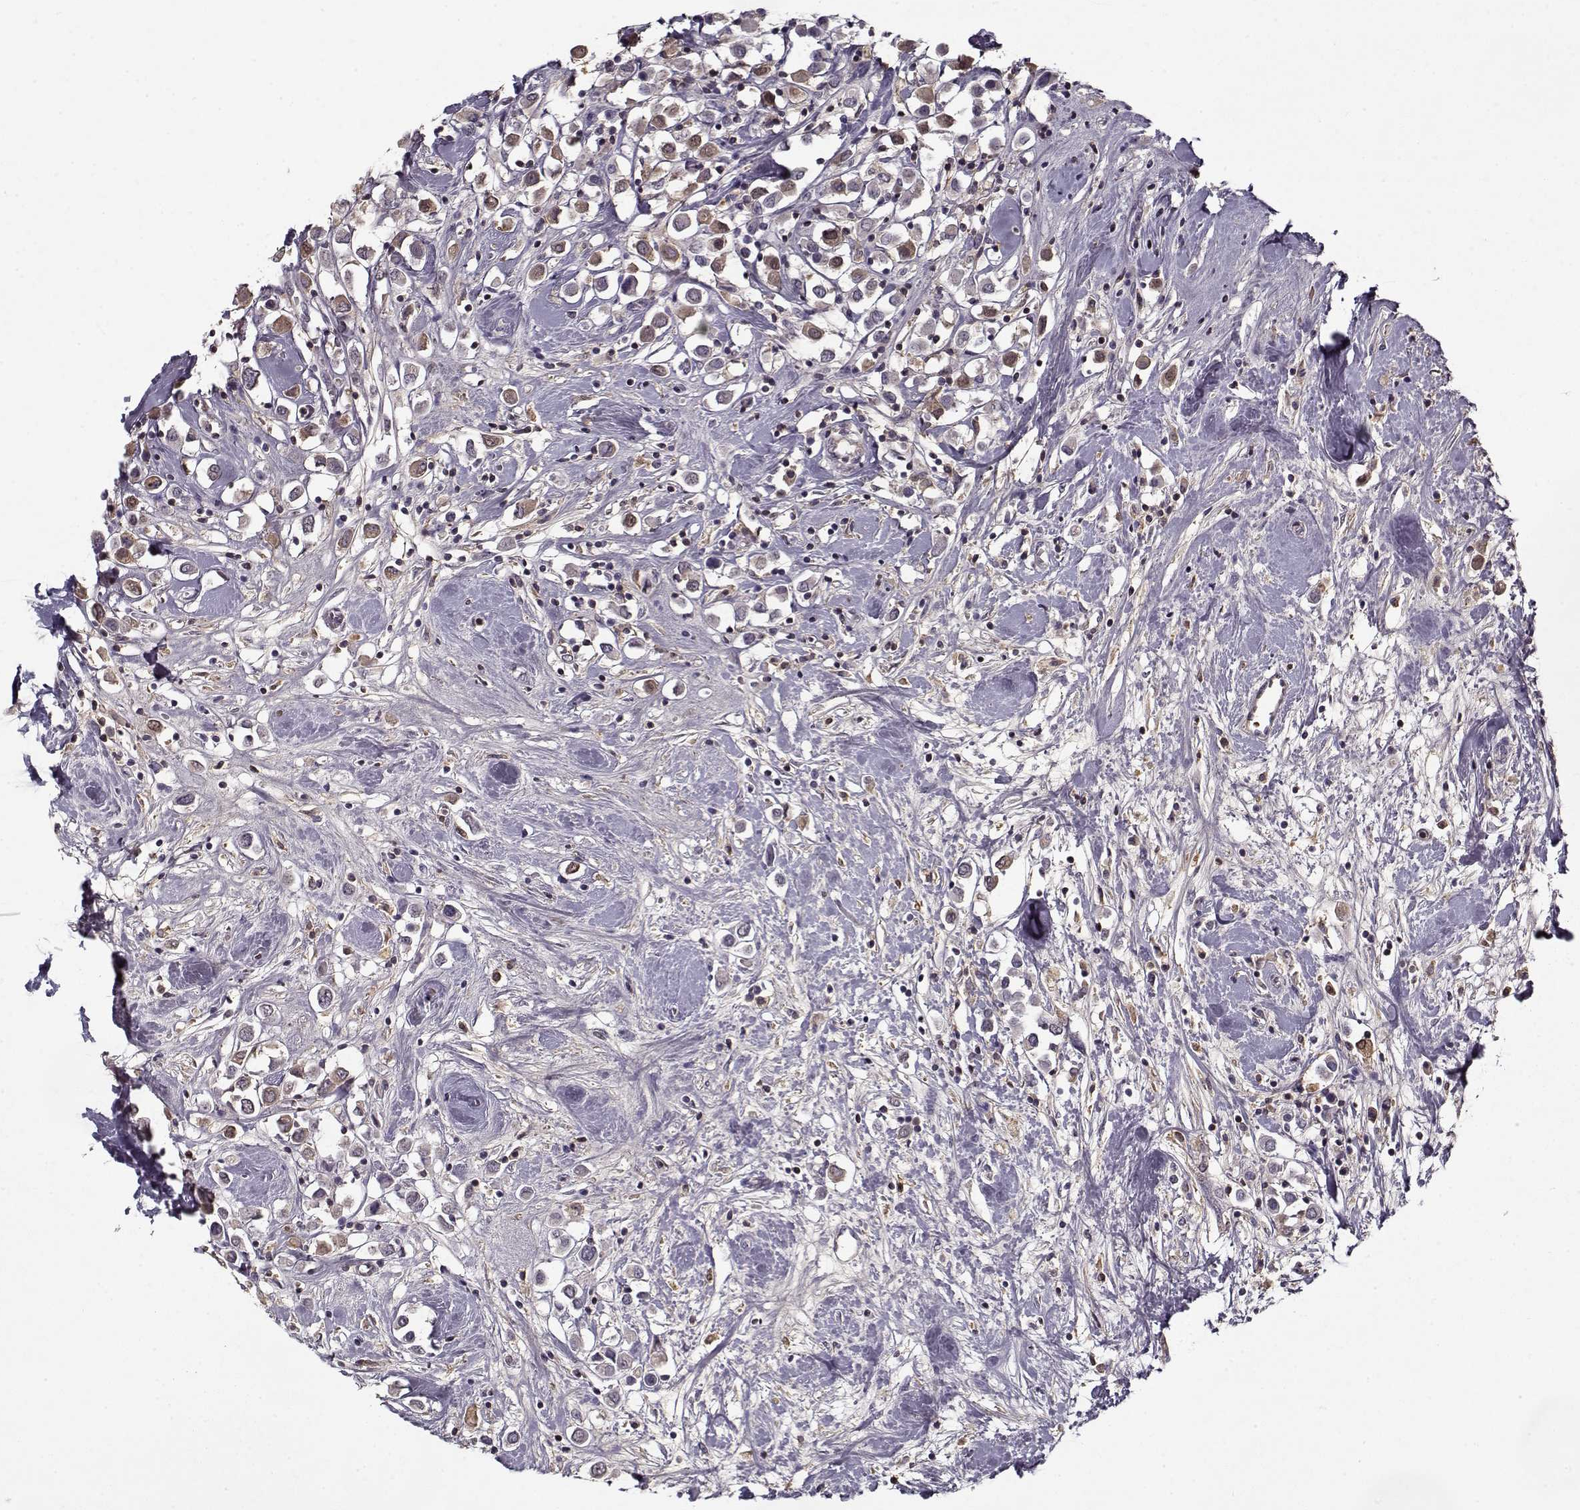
{"staining": {"intensity": "weak", "quantity": ">75%", "location": "cytoplasmic/membranous"}, "tissue": "breast cancer", "cell_type": "Tumor cells", "image_type": "cancer", "snomed": [{"axis": "morphology", "description": "Duct carcinoma"}, {"axis": "topography", "description": "Breast"}], "caption": "Human intraductal carcinoma (breast) stained for a protein (brown) exhibits weak cytoplasmic/membranous positive staining in approximately >75% of tumor cells.", "gene": "AFM", "patient": {"sex": "female", "age": 61}}